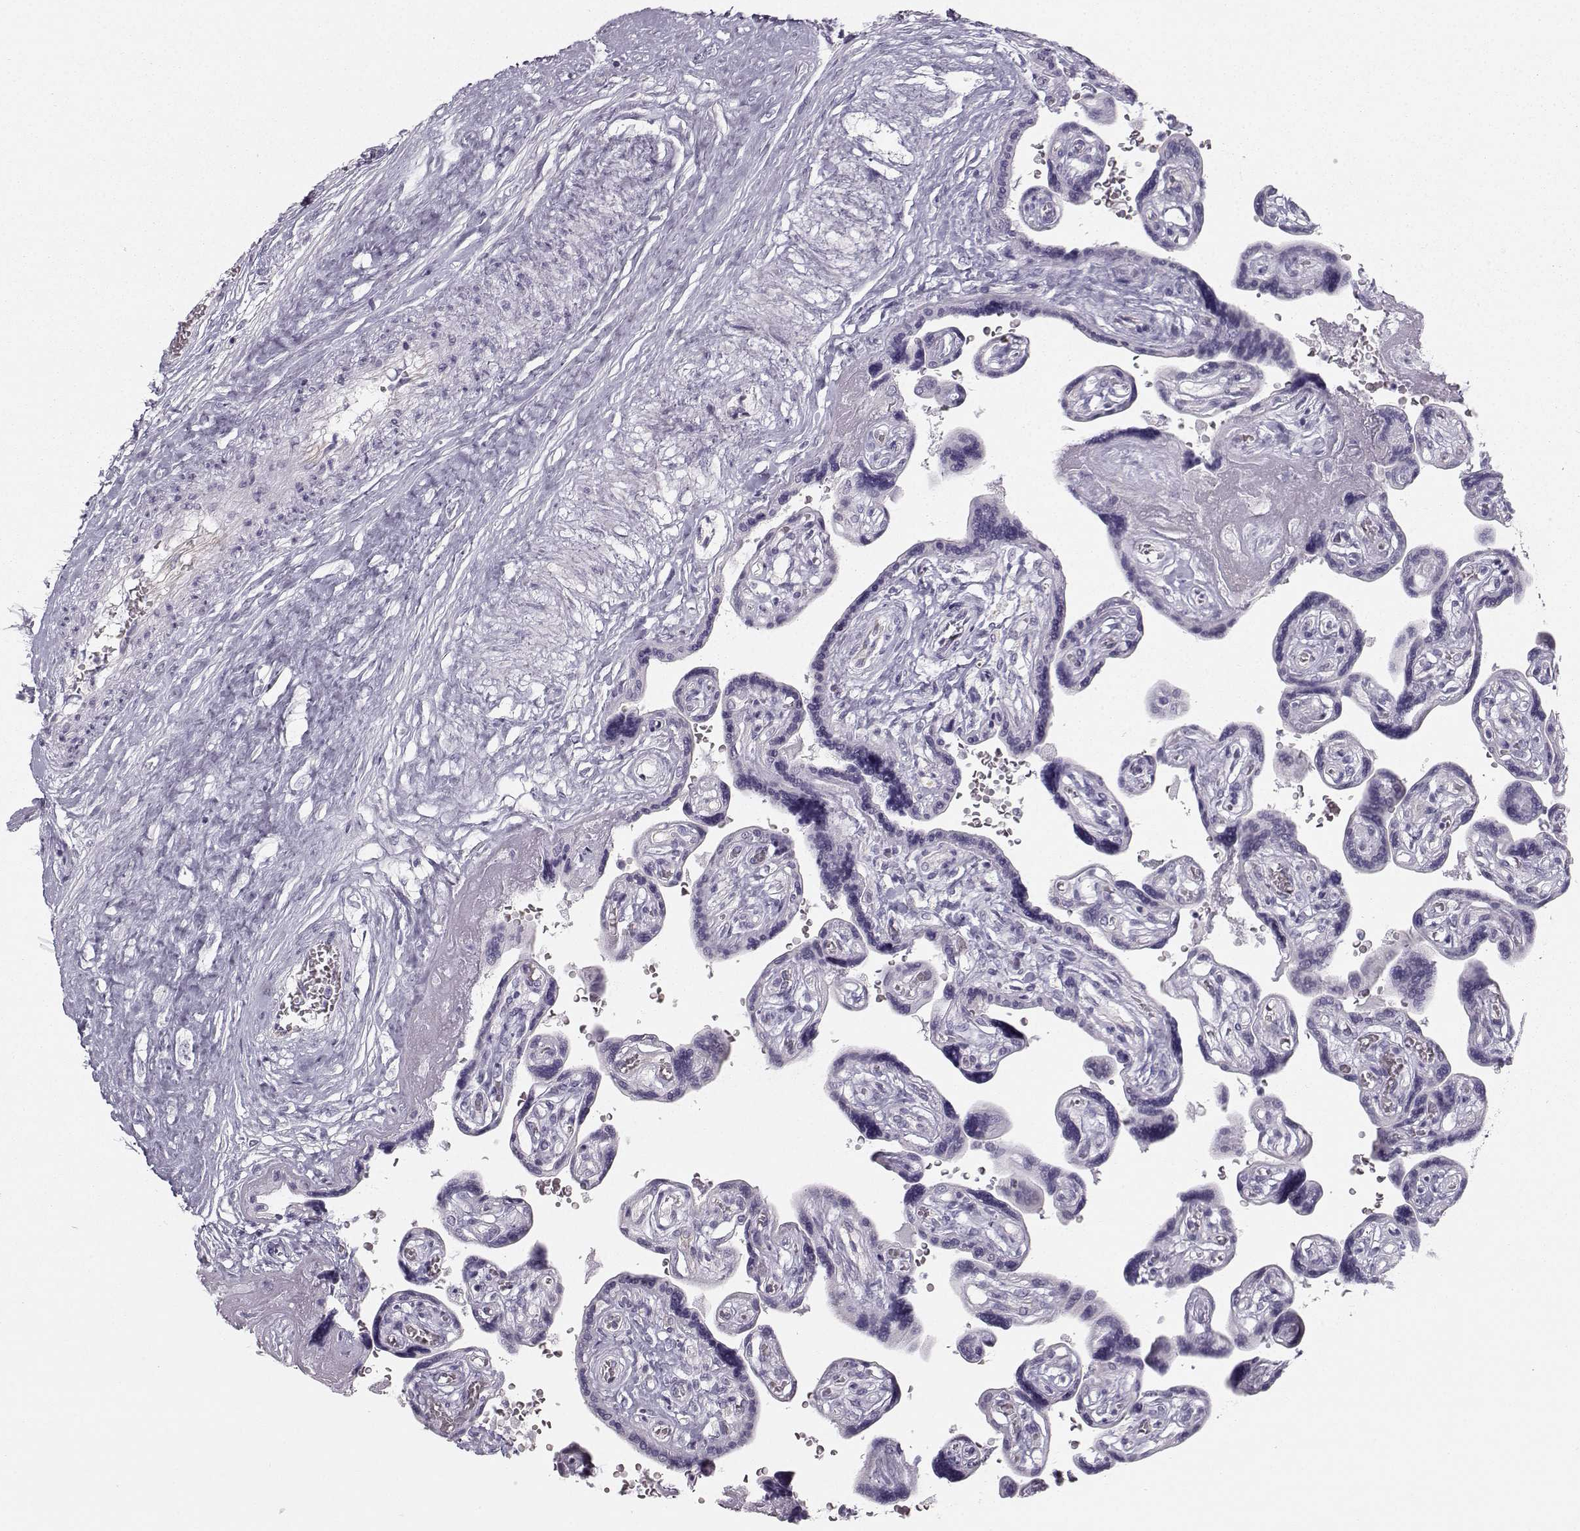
{"staining": {"intensity": "negative", "quantity": "none", "location": "none"}, "tissue": "placenta", "cell_type": "Decidual cells", "image_type": "normal", "snomed": [{"axis": "morphology", "description": "Normal tissue, NOS"}, {"axis": "topography", "description": "Placenta"}], "caption": "This is a photomicrograph of immunohistochemistry staining of benign placenta, which shows no staining in decidual cells.", "gene": "CASR", "patient": {"sex": "female", "age": 32}}